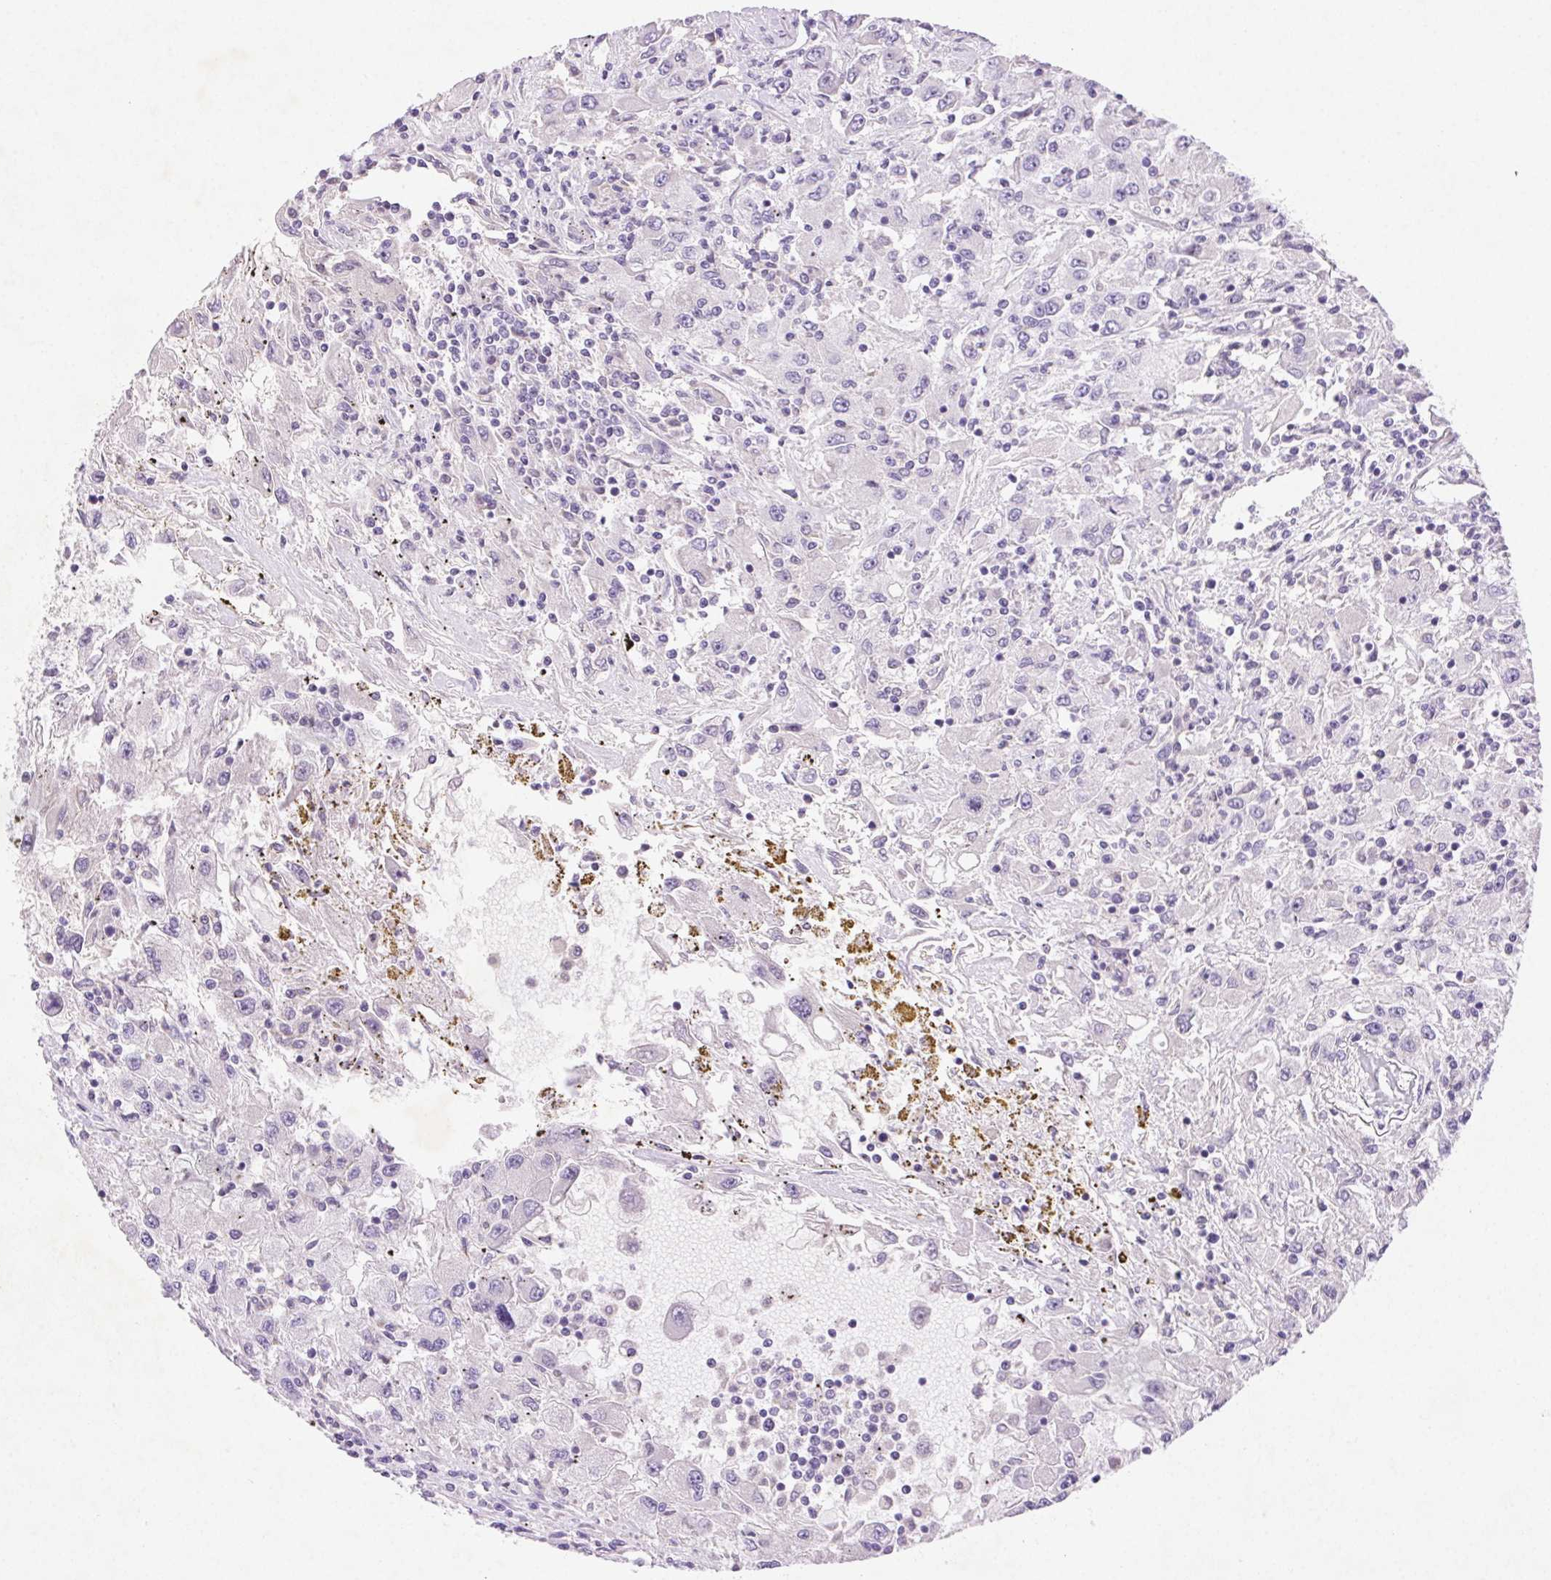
{"staining": {"intensity": "negative", "quantity": "none", "location": "none"}, "tissue": "renal cancer", "cell_type": "Tumor cells", "image_type": "cancer", "snomed": [{"axis": "morphology", "description": "Adenocarcinoma, NOS"}, {"axis": "topography", "description": "Kidney"}], "caption": "IHC image of neoplastic tissue: renal cancer (adenocarcinoma) stained with DAB (3,3'-diaminobenzidine) demonstrates no significant protein expression in tumor cells.", "gene": "ARHGAP11B", "patient": {"sex": "female", "age": 67}}